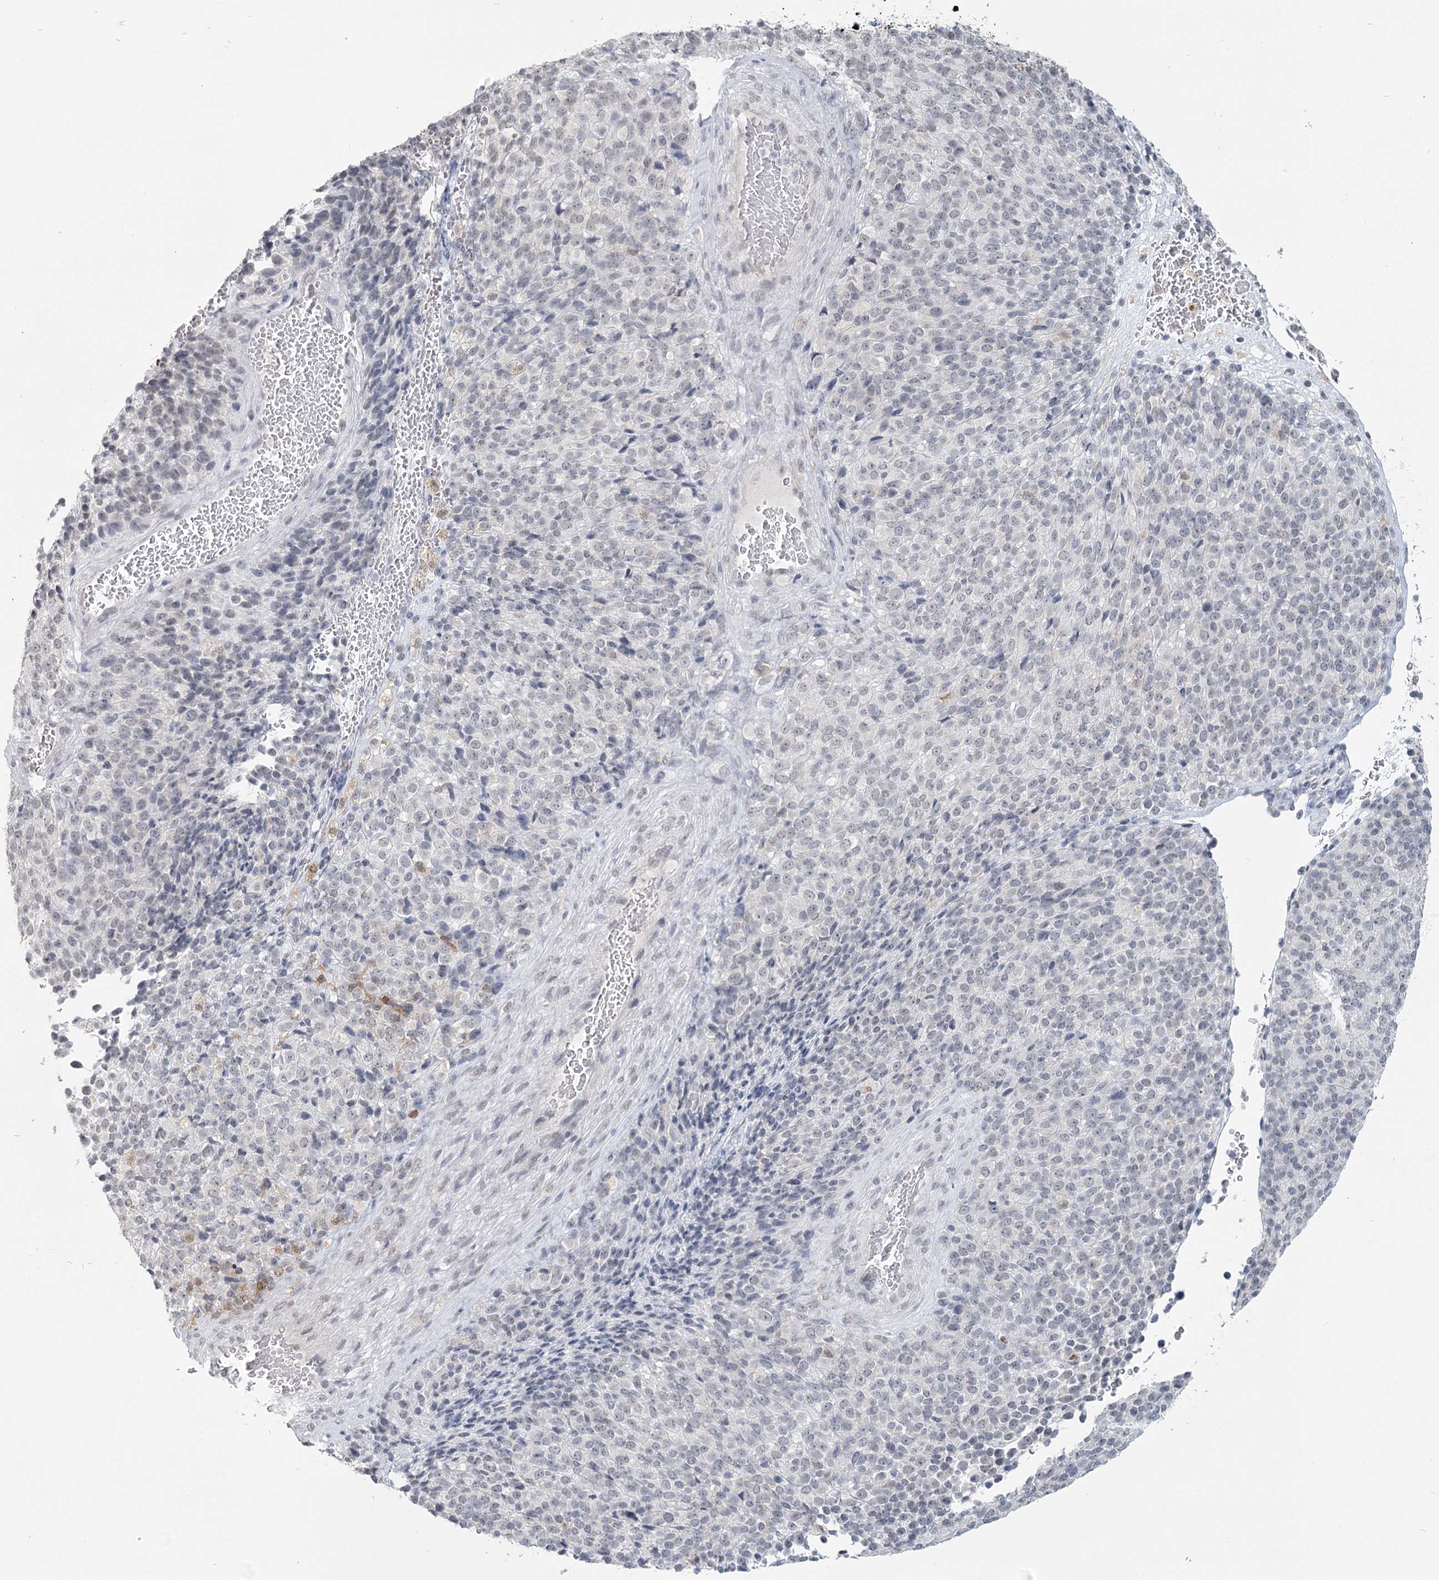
{"staining": {"intensity": "negative", "quantity": "none", "location": "none"}, "tissue": "melanoma", "cell_type": "Tumor cells", "image_type": "cancer", "snomed": [{"axis": "morphology", "description": "Malignant melanoma, Metastatic site"}, {"axis": "topography", "description": "Brain"}], "caption": "Micrograph shows no protein staining in tumor cells of malignant melanoma (metastatic site) tissue.", "gene": "TMEM70", "patient": {"sex": "female", "age": 56}}